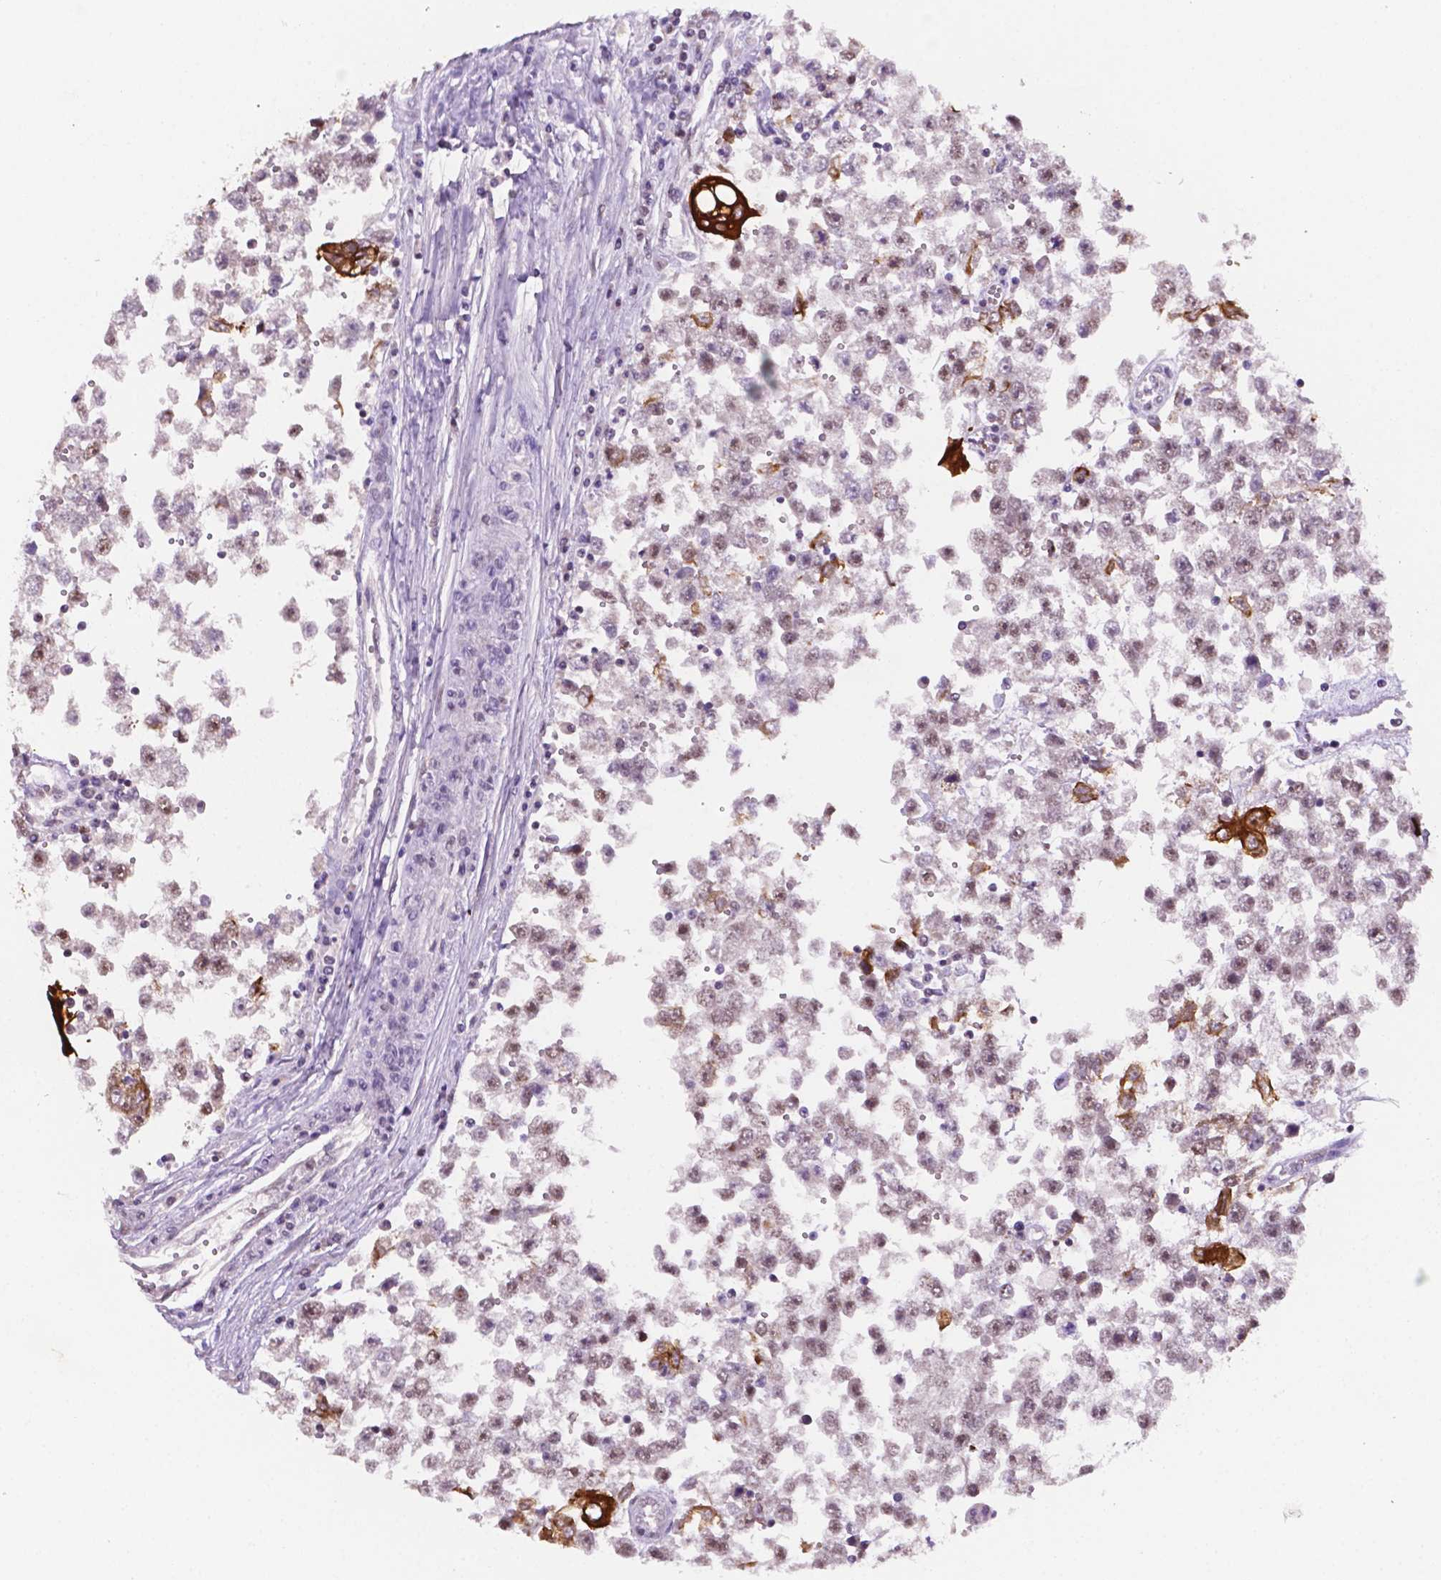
{"staining": {"intensity": "negative", "quantity": "none", "location": "none"}, "tissue": "testis cancer", "cell_type": "Tumor cells", "image_type": "cancer", "snomed": [{"axis": "morphology", "description": "Seminoma, NOS"}, {"axis": "topography", "description": "Testis"}], "caption": "Protein analysis of testis seminoma reveals no significant expression in tumor cells. (Stains: DAB (3,3'-diaminobenzidine) IHC with hematoxylin counter stain, Microscopy: brightfield microscopy at high magnification).", "gene": "SHLD3", "patient": {"sex": "male", "age": 34}}